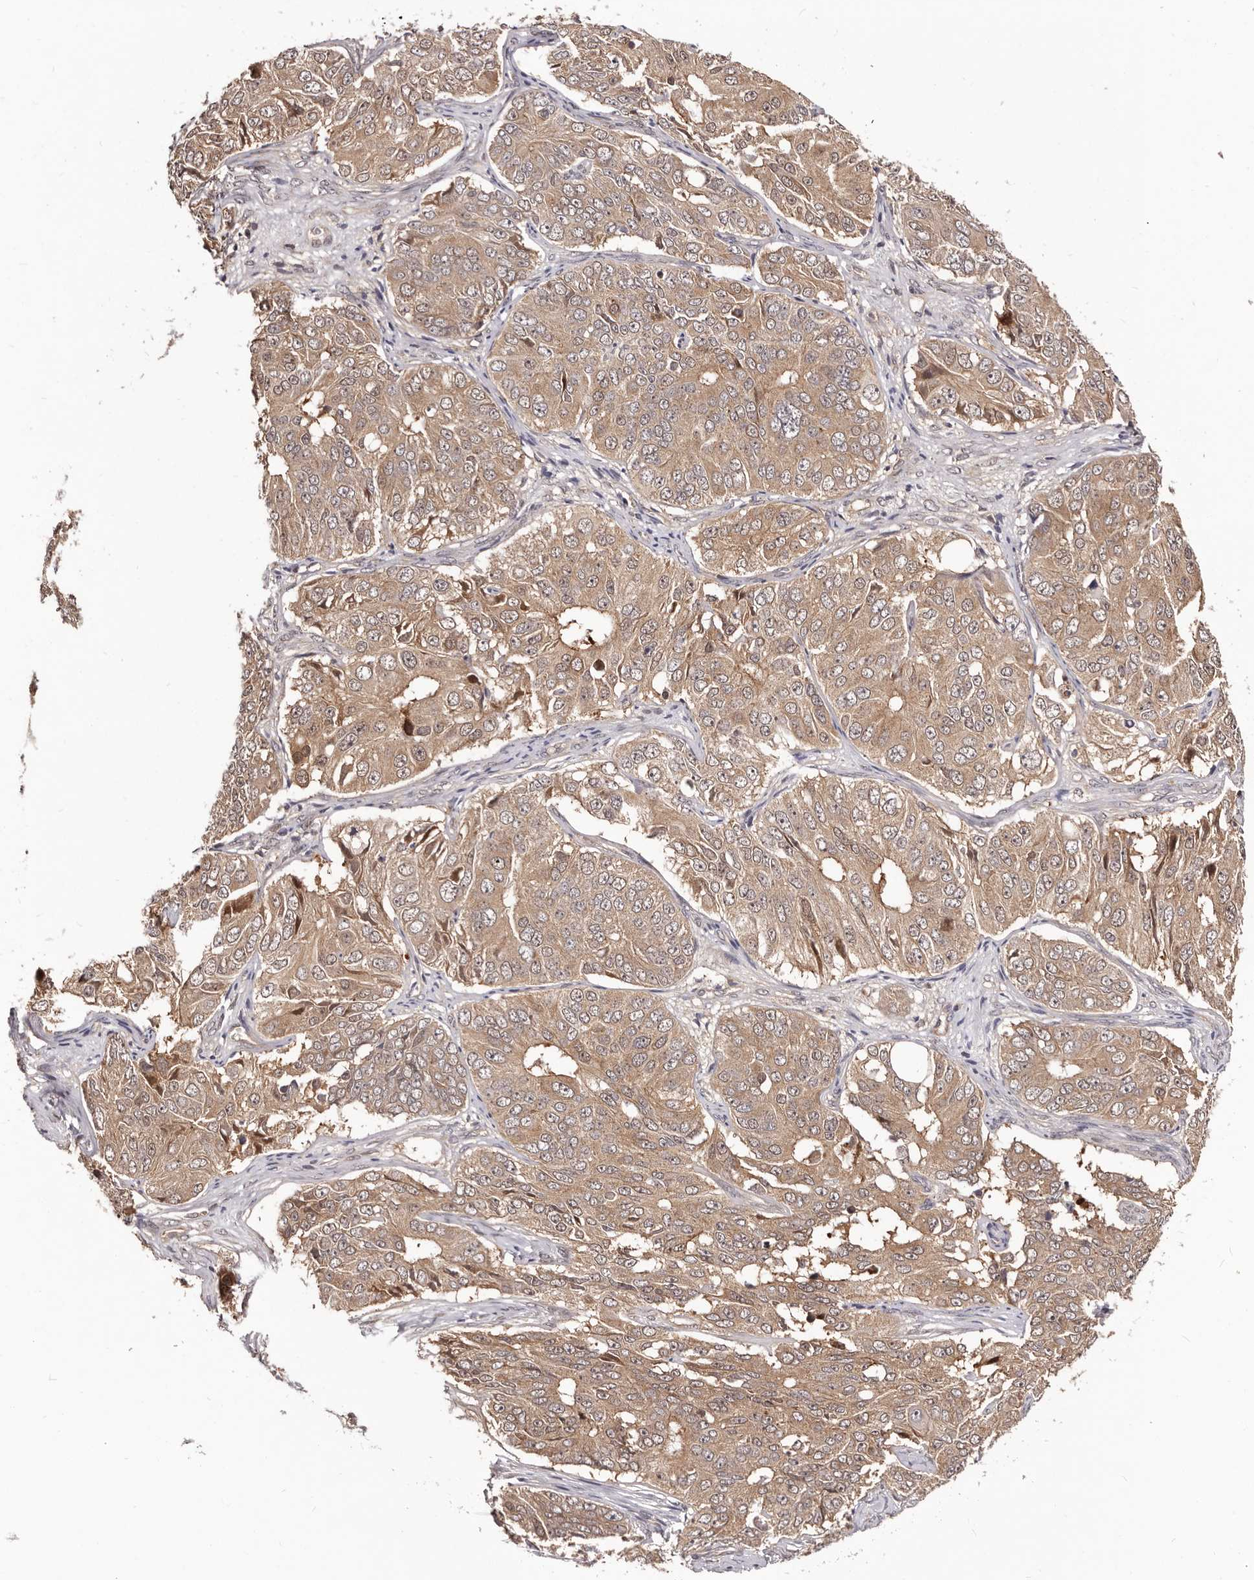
{"staining": {"intensity": "weak", "quantity": ">75%", "location": "cytoplasmic/membranous"}, "tissue": "ovarian cancer", "cell_type": "Tumor cells", "image_type": "cancer", "snomed": [{"axis": "morphology", "description": "Carcinoma, endometroid"}, {"axis": "topography", "description": "Ovary"}], "caption": "An image showing weak cytoplasmic/membranous expression in approximately >75% of tumor cells in endometroid carcinoma (ovarian), as visualized by brown immunohistochemical staining.", "gene": "MDP1", "patient": {"sex": "female", "age": 51}}